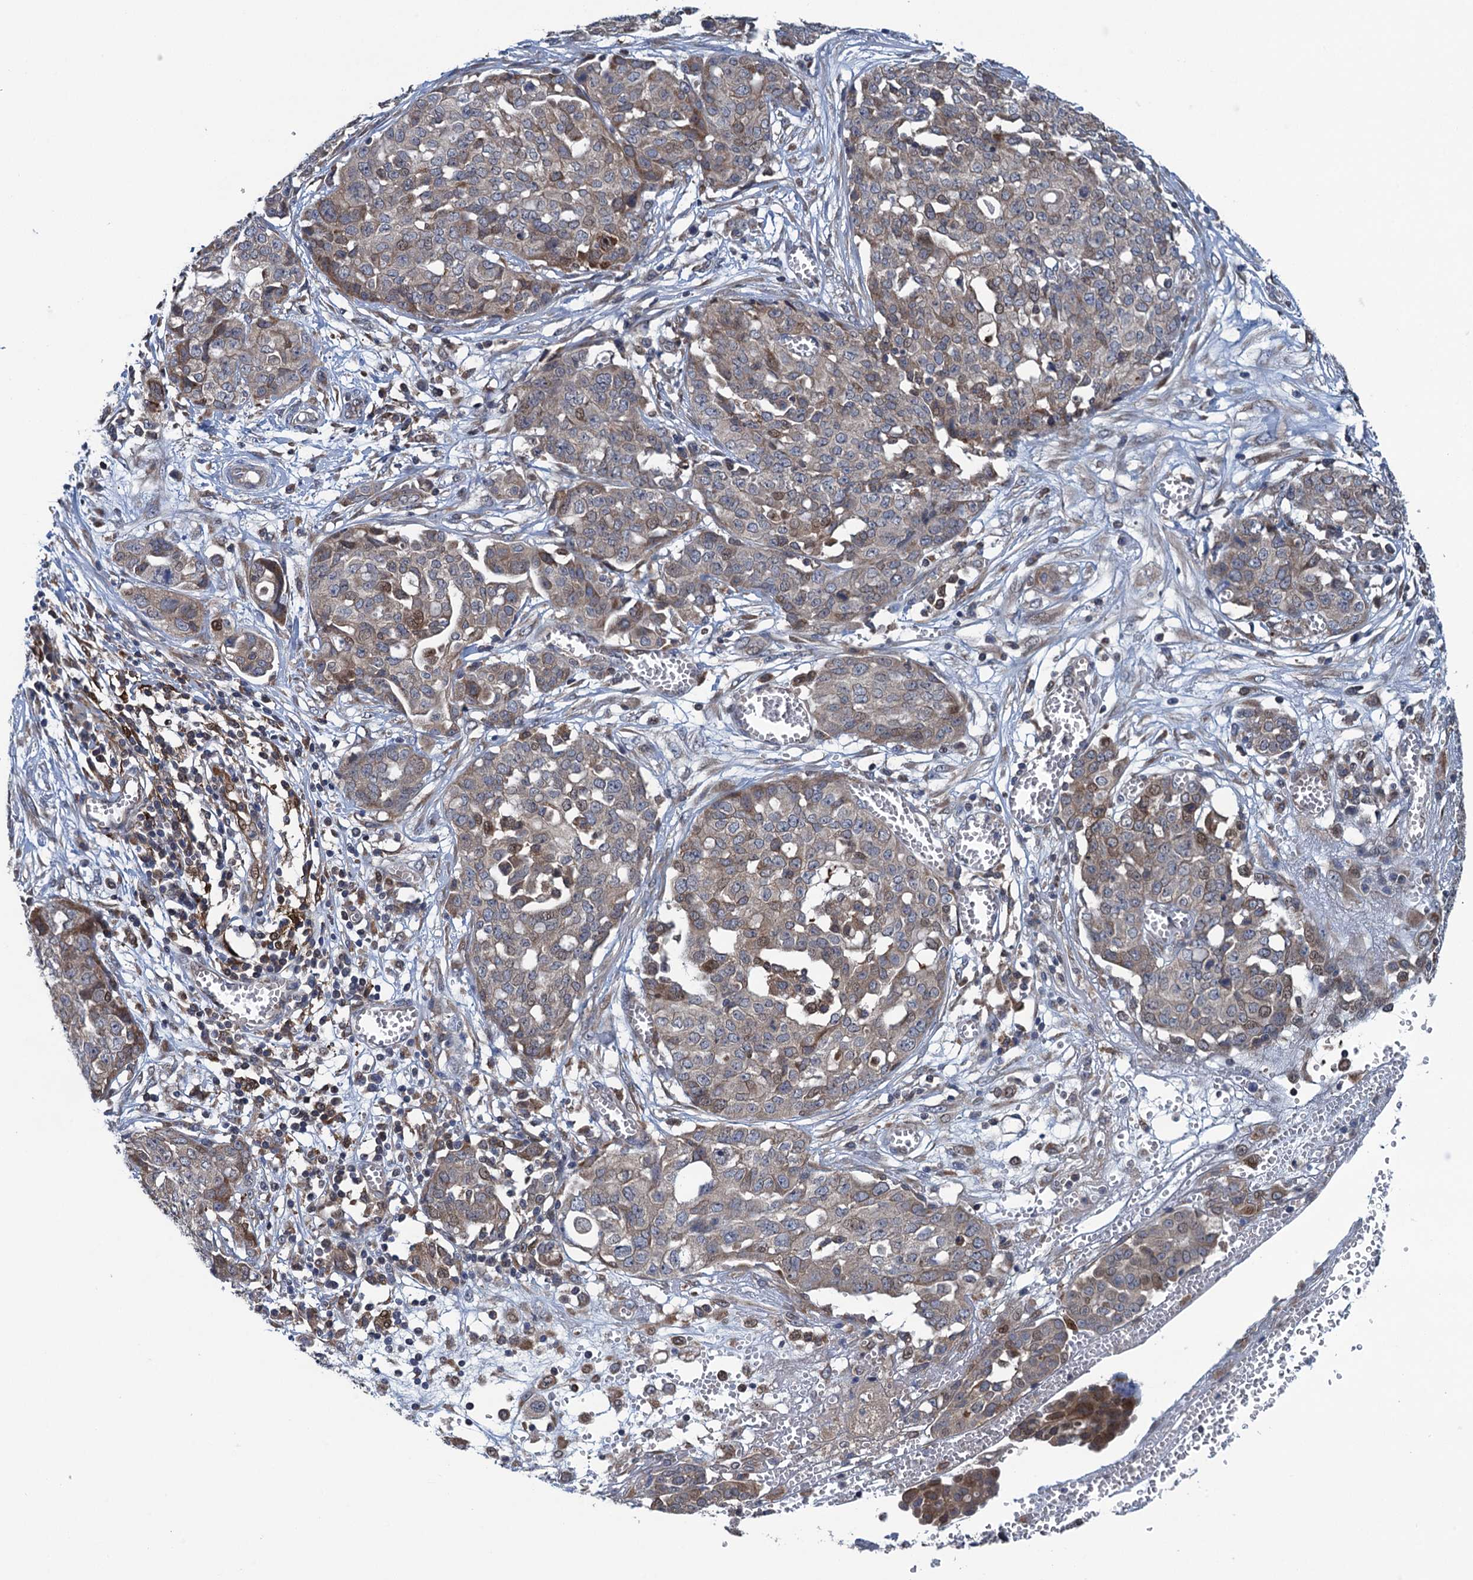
{"staining": {"intensity": "moderate", "quantity": "<25%", "location": "cytoplasmic/membranous,nuclear"}, "tissue": "ovarian cancer", "cell_type": "Tumor cells", "image_type": "cancer", "snomed": [{"axis": "morphology", "description": "Cystadenocarcinoma, serous, NOS"}, {"axis": "topography", "description": "Soft tissue"}, {"axis": "topography", "description": "Ovary"}], "caption": "Tumor cells reveal moderate cytoplasmic/membranous and nuclear staining in approximately <25% of cells in ovarian cancer (serous cystadenocarcinoma).", "gene": "CNTN5", "patient": {"sex": "female", "age": 57}}